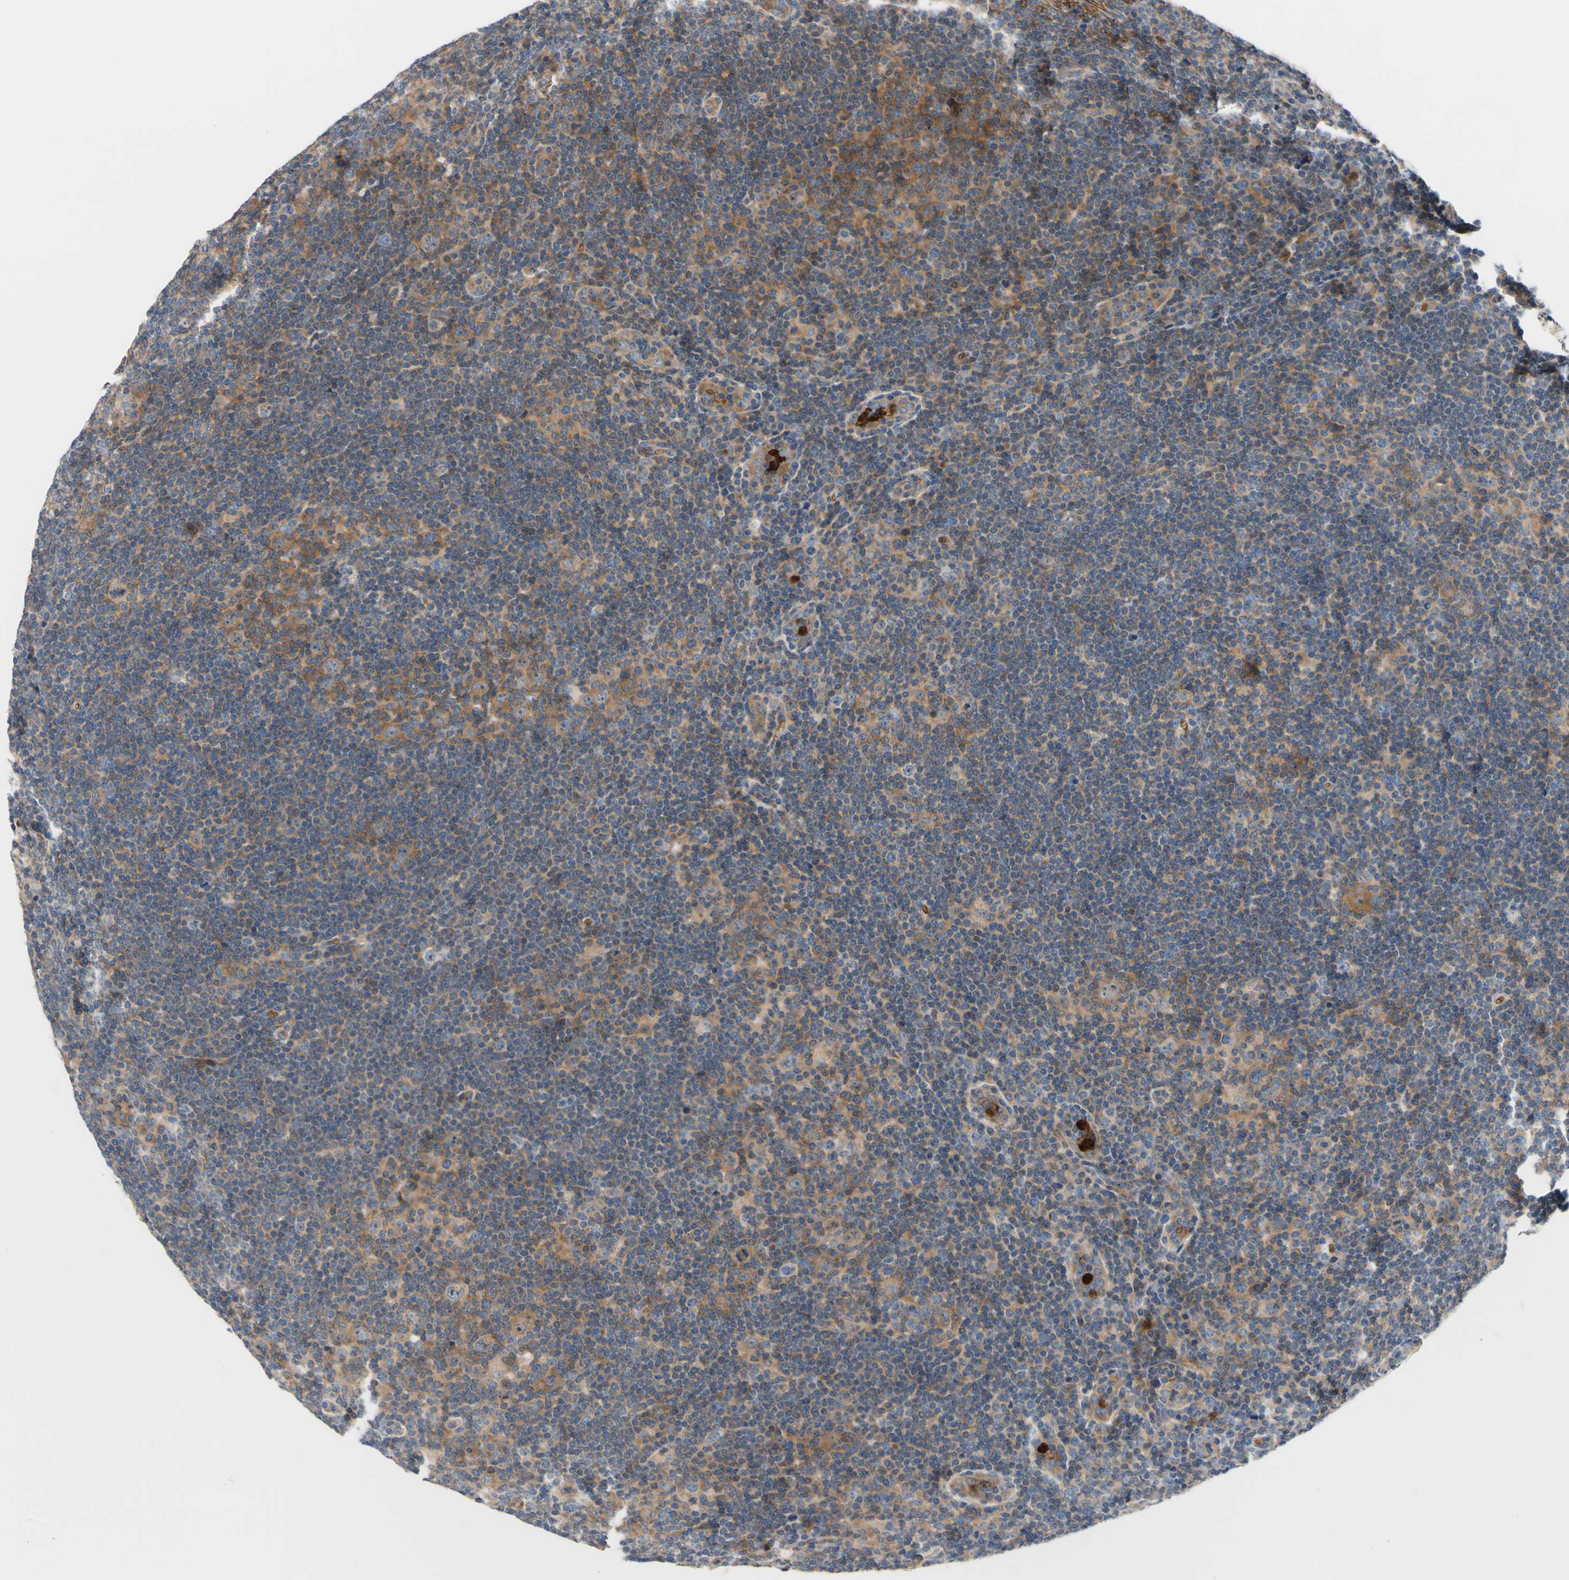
{"staining": {"intensity": "moderate", "quantity": ">75%", "location": "cytoplasmic/membranous"}, "tissue": "lymphoma", "cell_type": "Tumor cells", "image_type": "cancer", "snomed": [{"axis": "morphology", "description": "Hodgkin's disease, NOS"}, {"axis": "topography", "description": "Lymph node"}], "caption": "Protein staining of Hodgkin's disease tissue exhibits moderate cytoplasmic/membranous expression in about >75% of tumor cells.", "gene": "USP9X", "patient": {"sex": "female", "age": 57}}